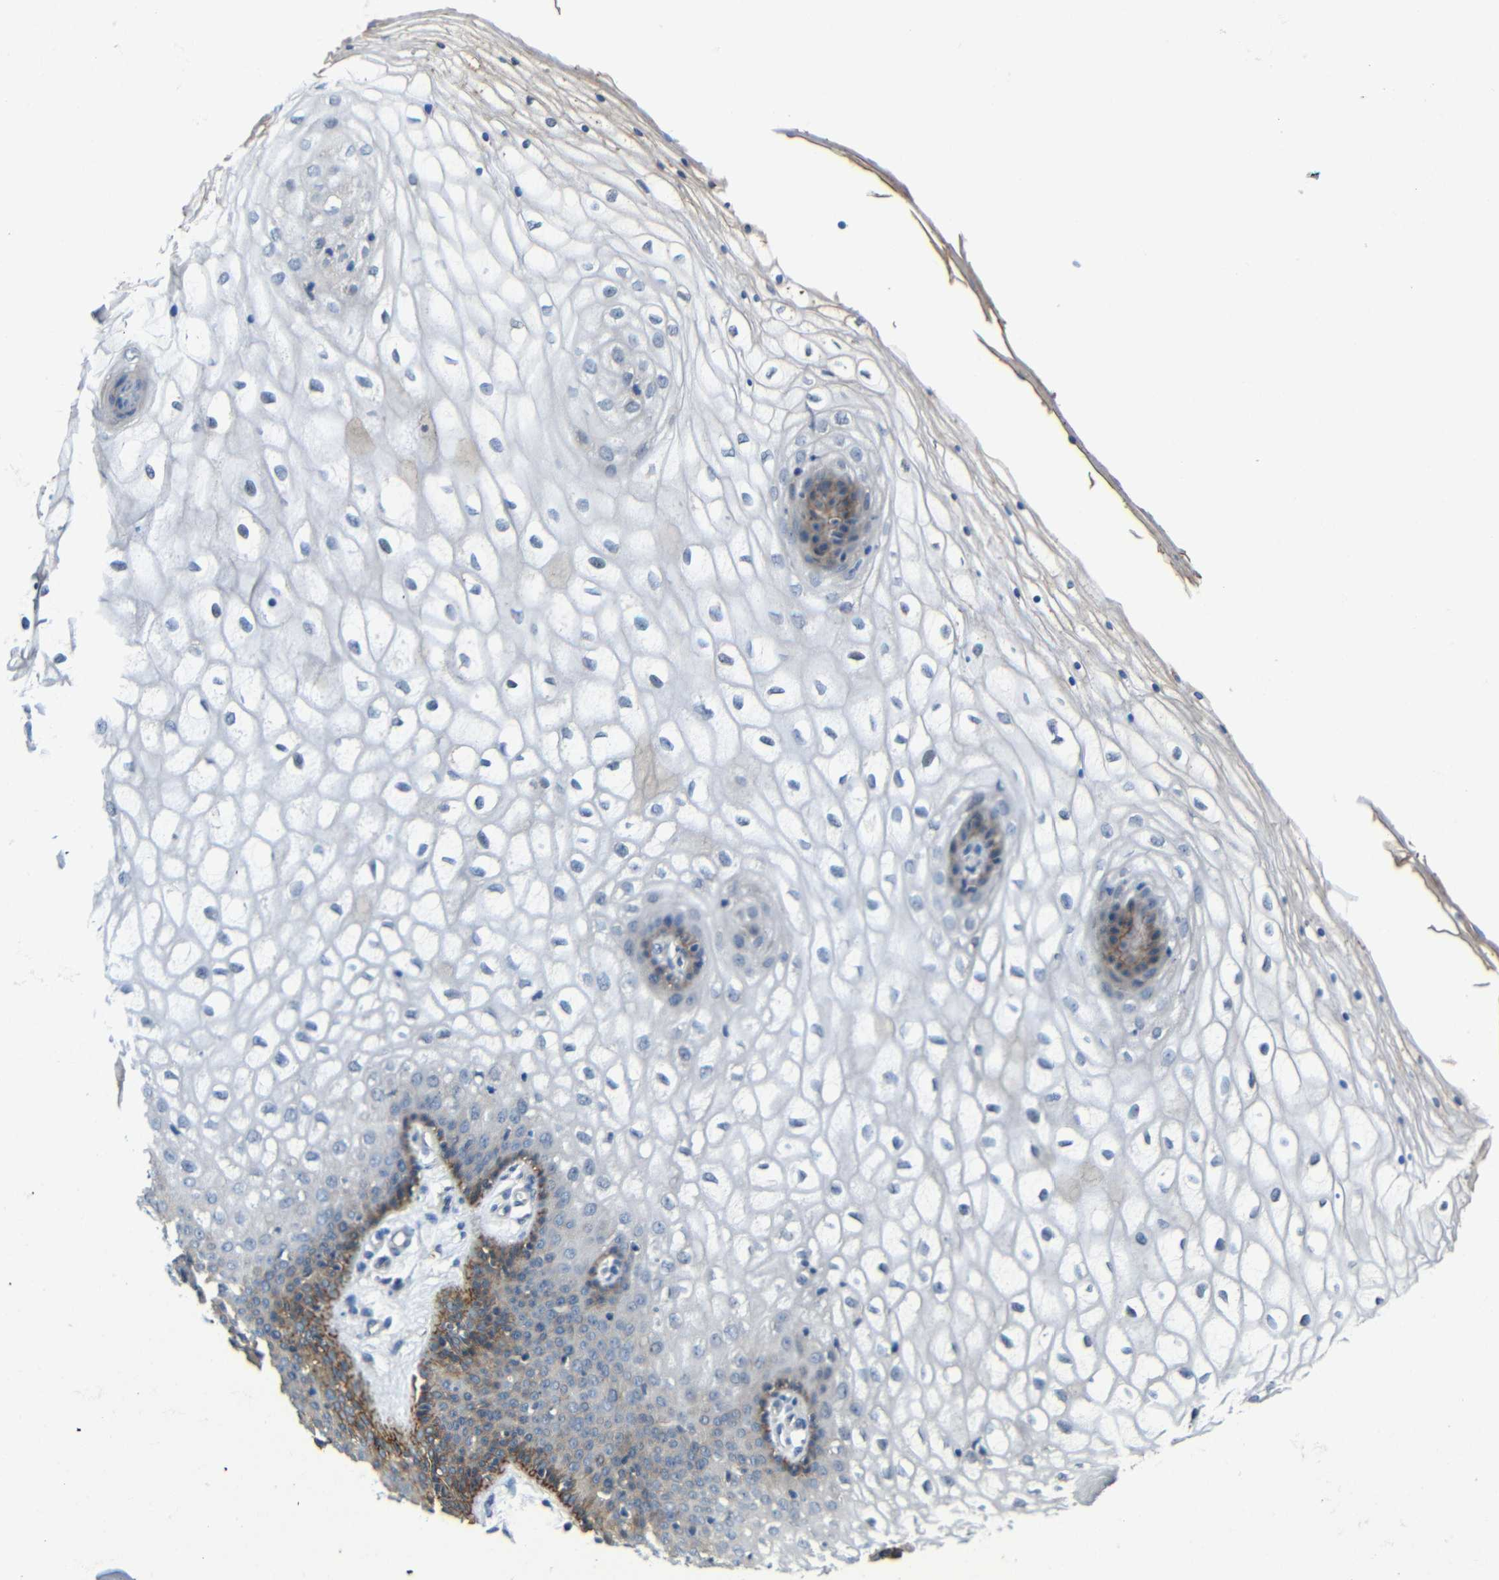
{"staining": {"intensity": "moderate", "quantity": "<25%", "location": "cytoplasmic/membranous"}, "tissue": "vagina", "cell_type": "Squamous epithelial cells", "image_type": "normal", "snomed": [{"axis": "morphology", "description": "Normal tissue, NOS"}, {"axis": "topography", "description": "Vagina"}], "caption": "Vagina stained for a protein demonstrates moderate cytoplasmic/membranous positivity in squamous epithelial cells. (DAB IHC, brown staining for protein, blue staining for nuclei).", "gene": "ZNF90", "patient": {"sex": "female", "age": 34}}